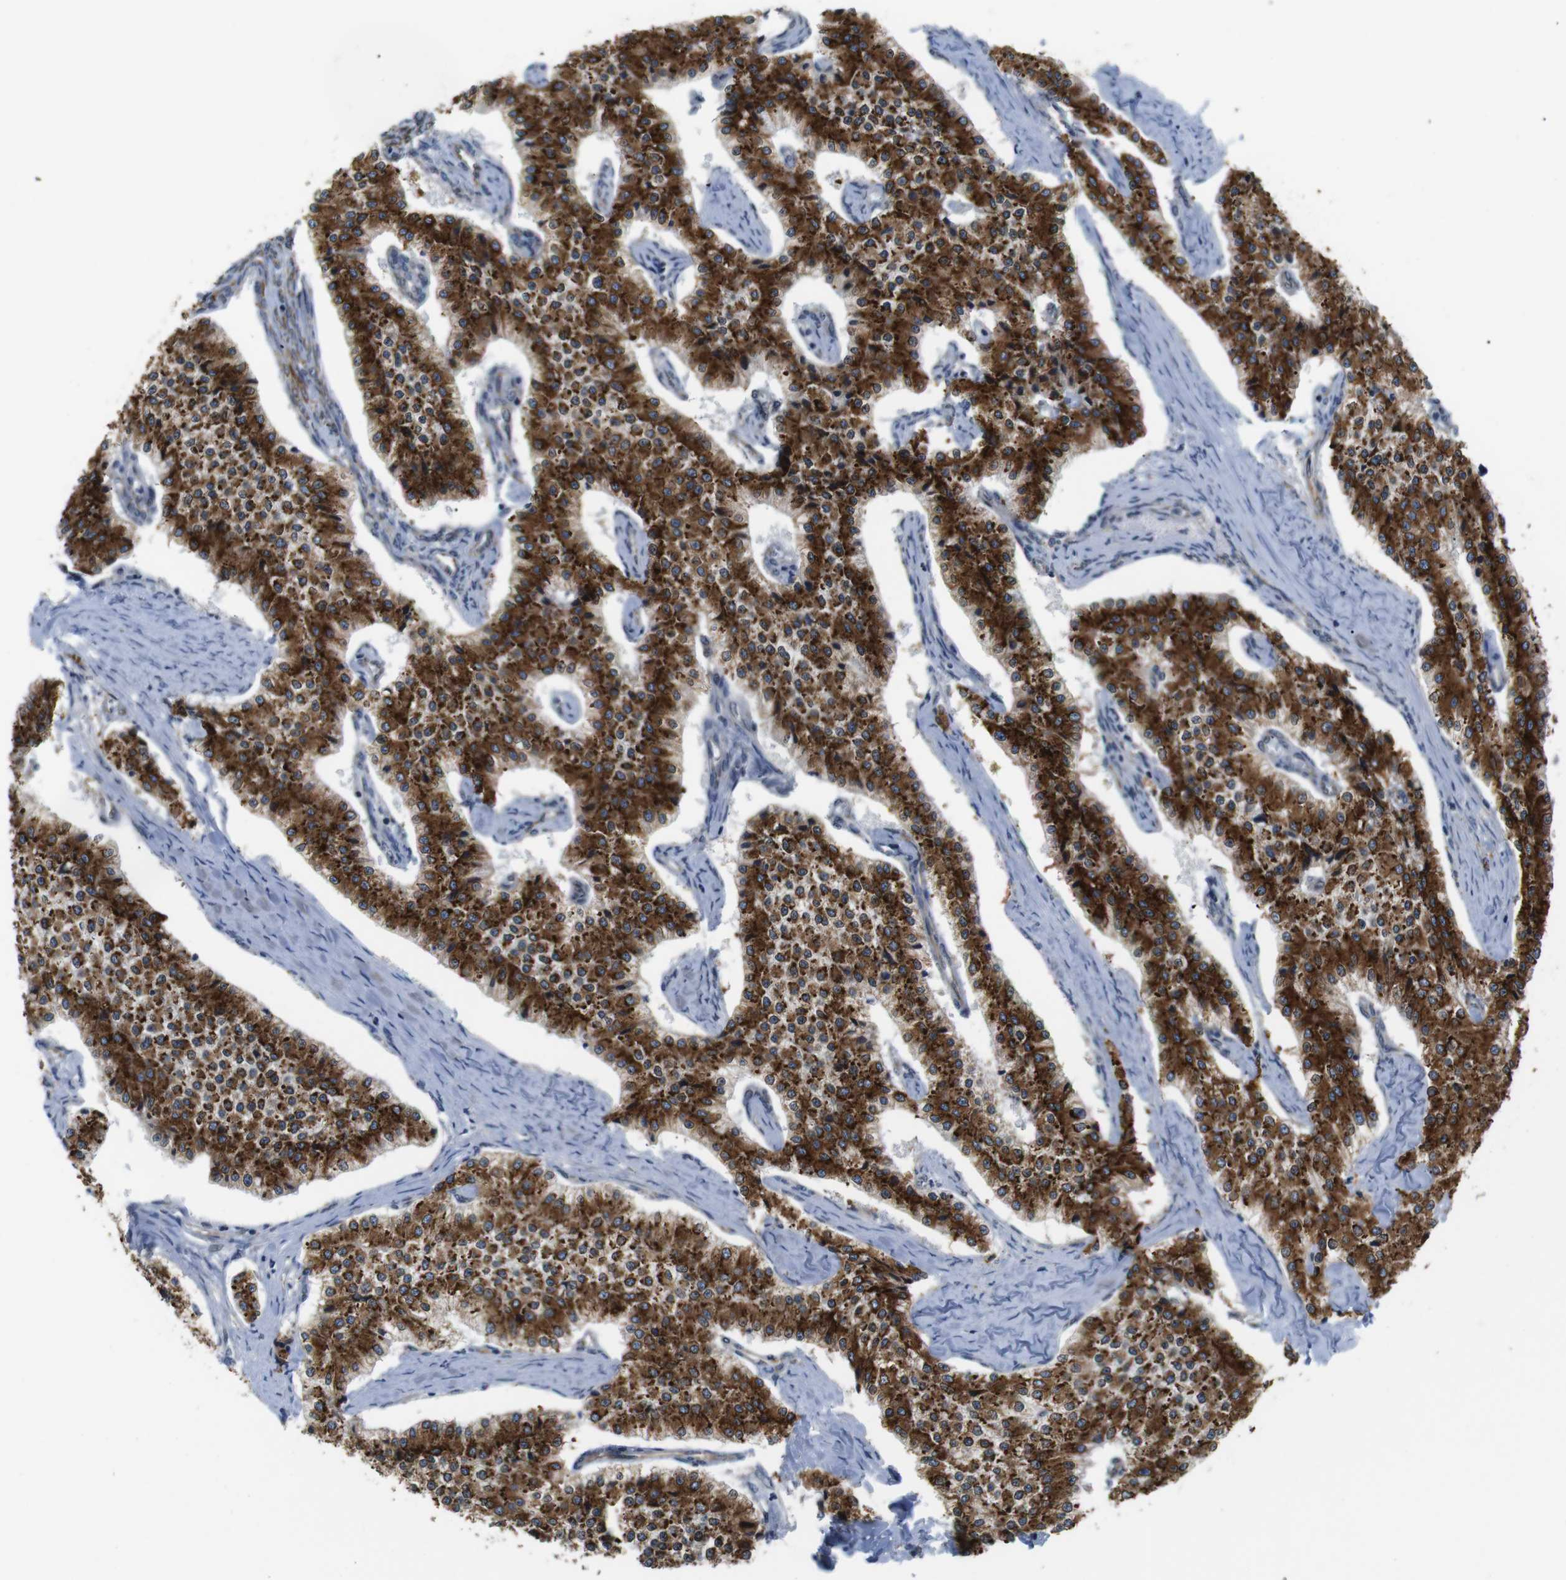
{"staining": {"intensity": "strong", "quantity": ">75%", "location": "cytoplasmic/membranous"}, "tissue": "carcinoid", "cell_type": "Tumor cells", "image_type": "cancer", "snomed": [{"axis": "morphology", "description": "Carcinoid, malignant, NOS"}, {"axis": "topography", "description": "Colon"}], "caption": "The histopathology image shows staining of carcinoid, revealing strong cytoplasmic/membranous protein expression (brown color) within tumor cells.", "gene": "HACD3", "patient": {"sex": "female", "age": 52}}